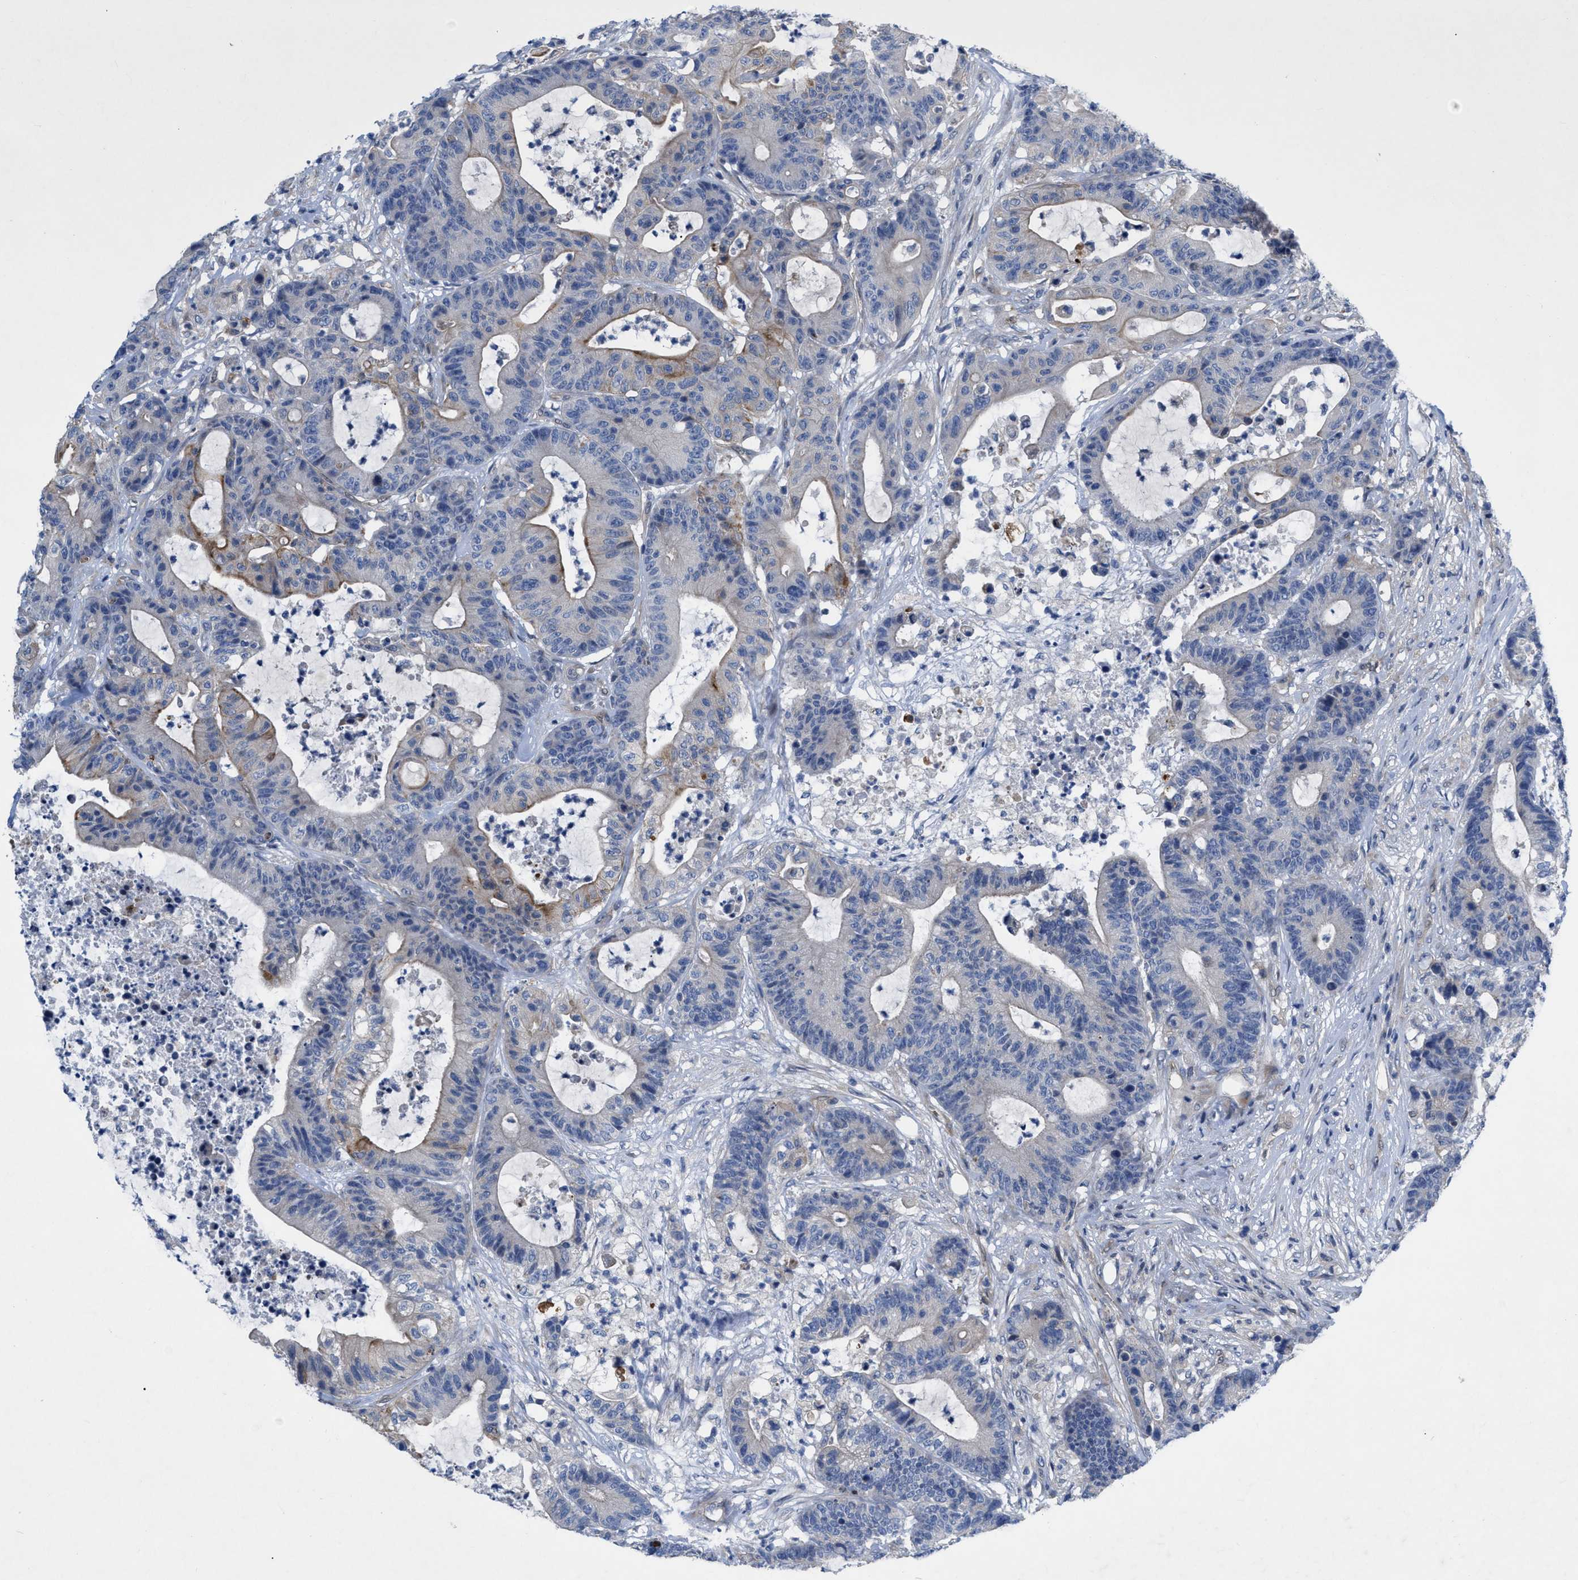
{"staining": {"intensity": "moderate", "quantity": "<25%", "location": "cytoplasmic/membranous"}, "tissue": "colorectal cancer", "cell_type": "Tumor cells", "image_type": "cancer", "snomed": [{"axis": "morphology", "description": "Adenocarcinoma, NOS"}, {"axis": "topography", "description": "Colon"}], "caption": "The immunohistochemical stain shows moderate cytoplasmic/membranous expression in tumor cells of colorectal cancer tissue.", "gene": "NDEL1", "patient": {"sex": "female", "age": 84}}